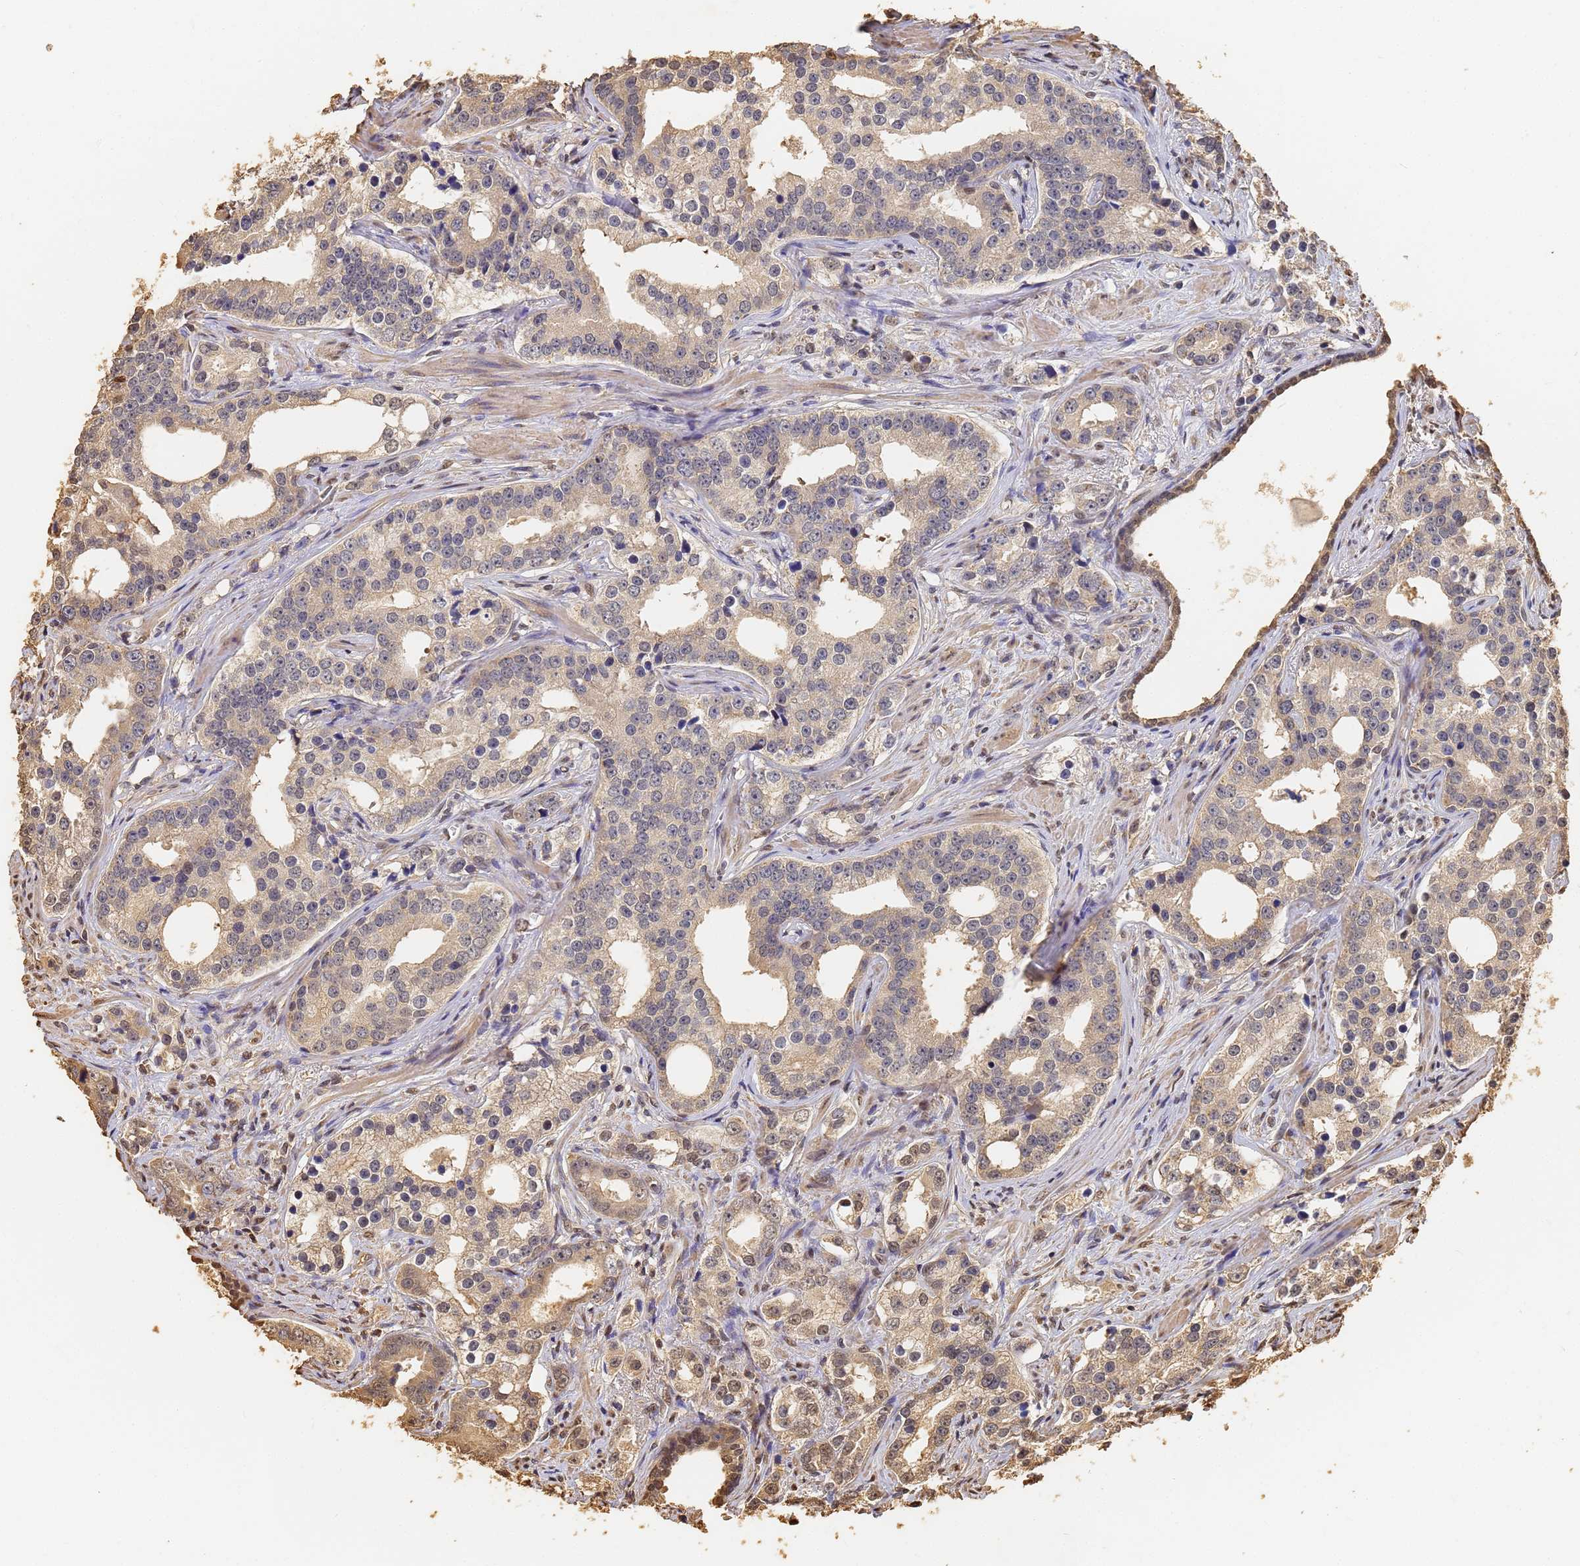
{"staining": {"intensity": "weak", "quantity": "<25%", "location": "nuclear"}, "tissue": "prostate cancer", "cell_type": "Tumor cells", "image_type": "cancer", "snomed": [{"axis": "morphology", "description": "Adenocarcinoma, High grade"}, {"axis": "topography", "description": "Prostate"}], "caption": "The image shows no staining of tumor cells in prostate cancer (adenocarcinoma (high-grade)). (Stains: DAB (3,3'-diaminobenzidine) immunohistochemistry with hematoxylin counter stain, Microscopy: brightfield microscopy at high magnification).", "gene": "JAK2", "patient": {"sex": "male", "age": 62}}